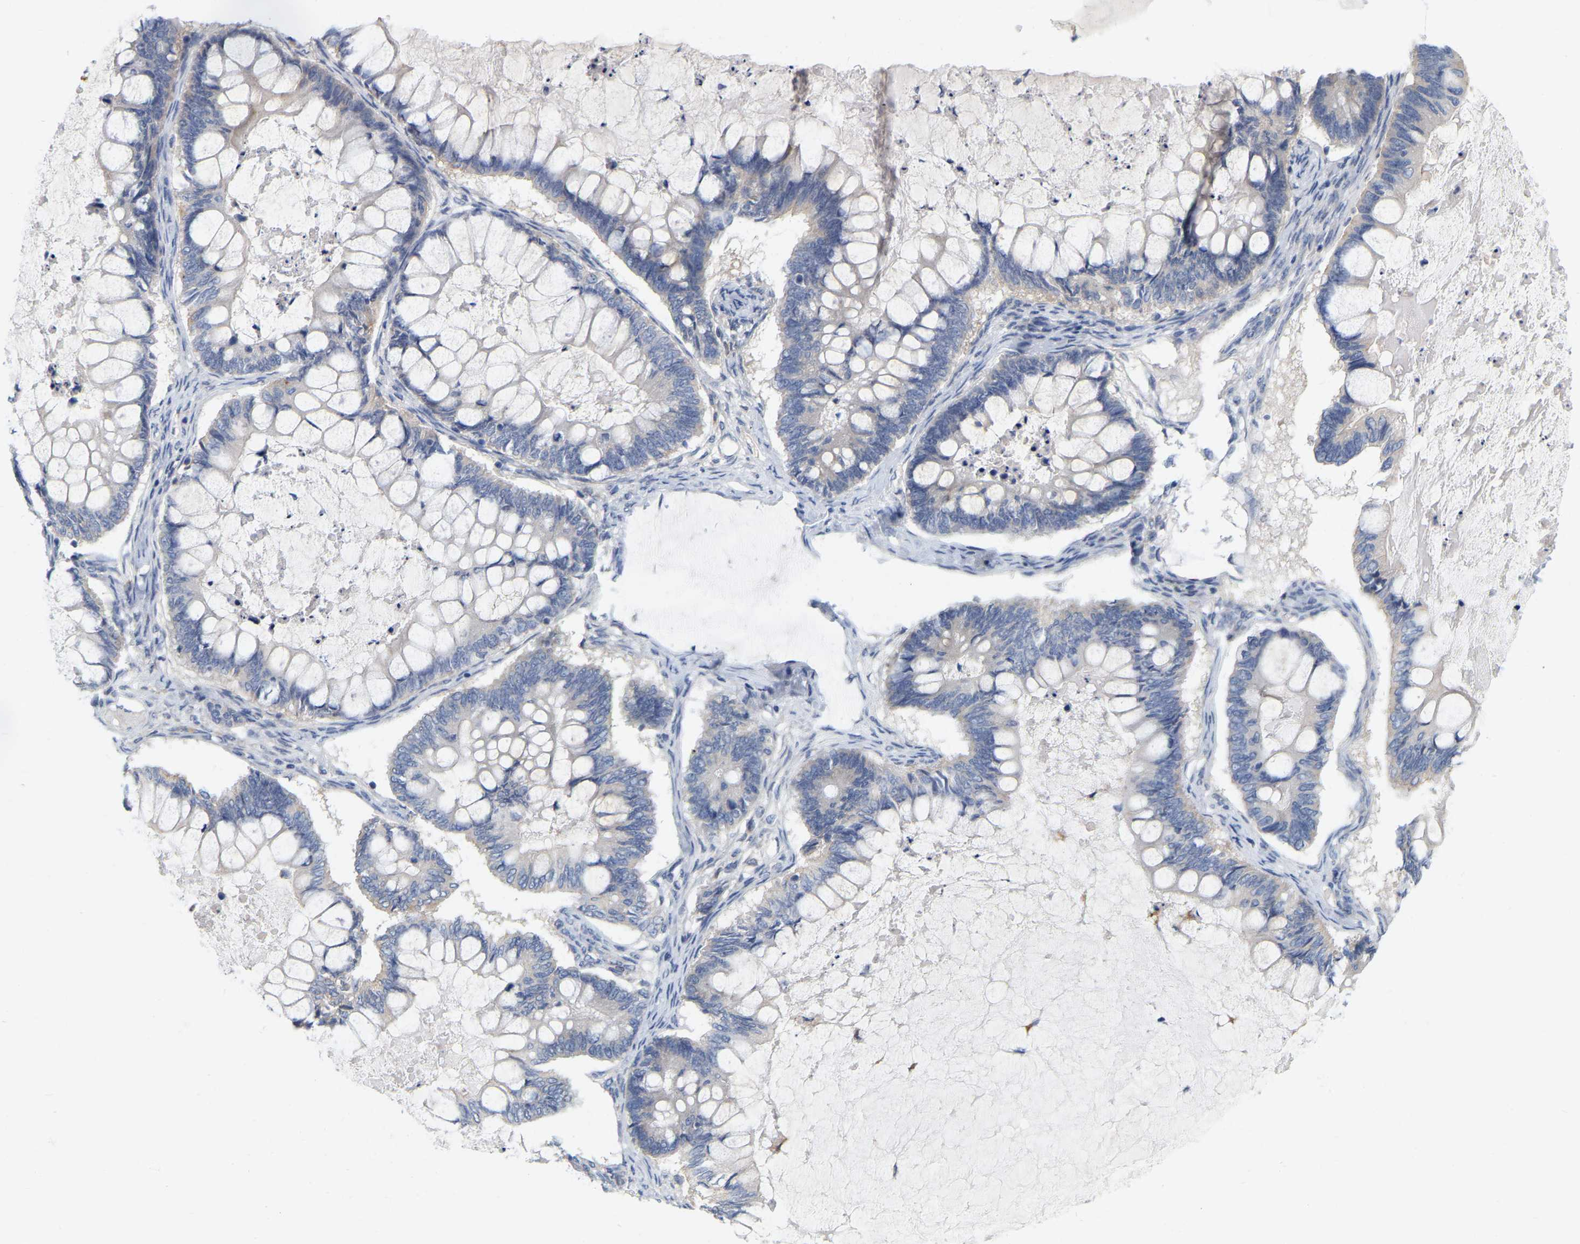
{"staining": {"intensity": "negative", "quantity": "none", "location": "none"}, "tissue": "ovarian cancer", "cell_type": "Tumor cells", "image_type": "cancer", "snomed": [{"axis": "morphology", "description": "Cystadenocarcinoma, mucinous, NOS"}, {"axis": "topography", "description": "Ovary"}], "caption": "Ovarian cancer (mucinous cystadenocarcinoma) was stained to show a protein in brown. There is no significant expression in tumor cells.", "gene": "WIPI2", "patient": {"sex": "female", "age": 61}}